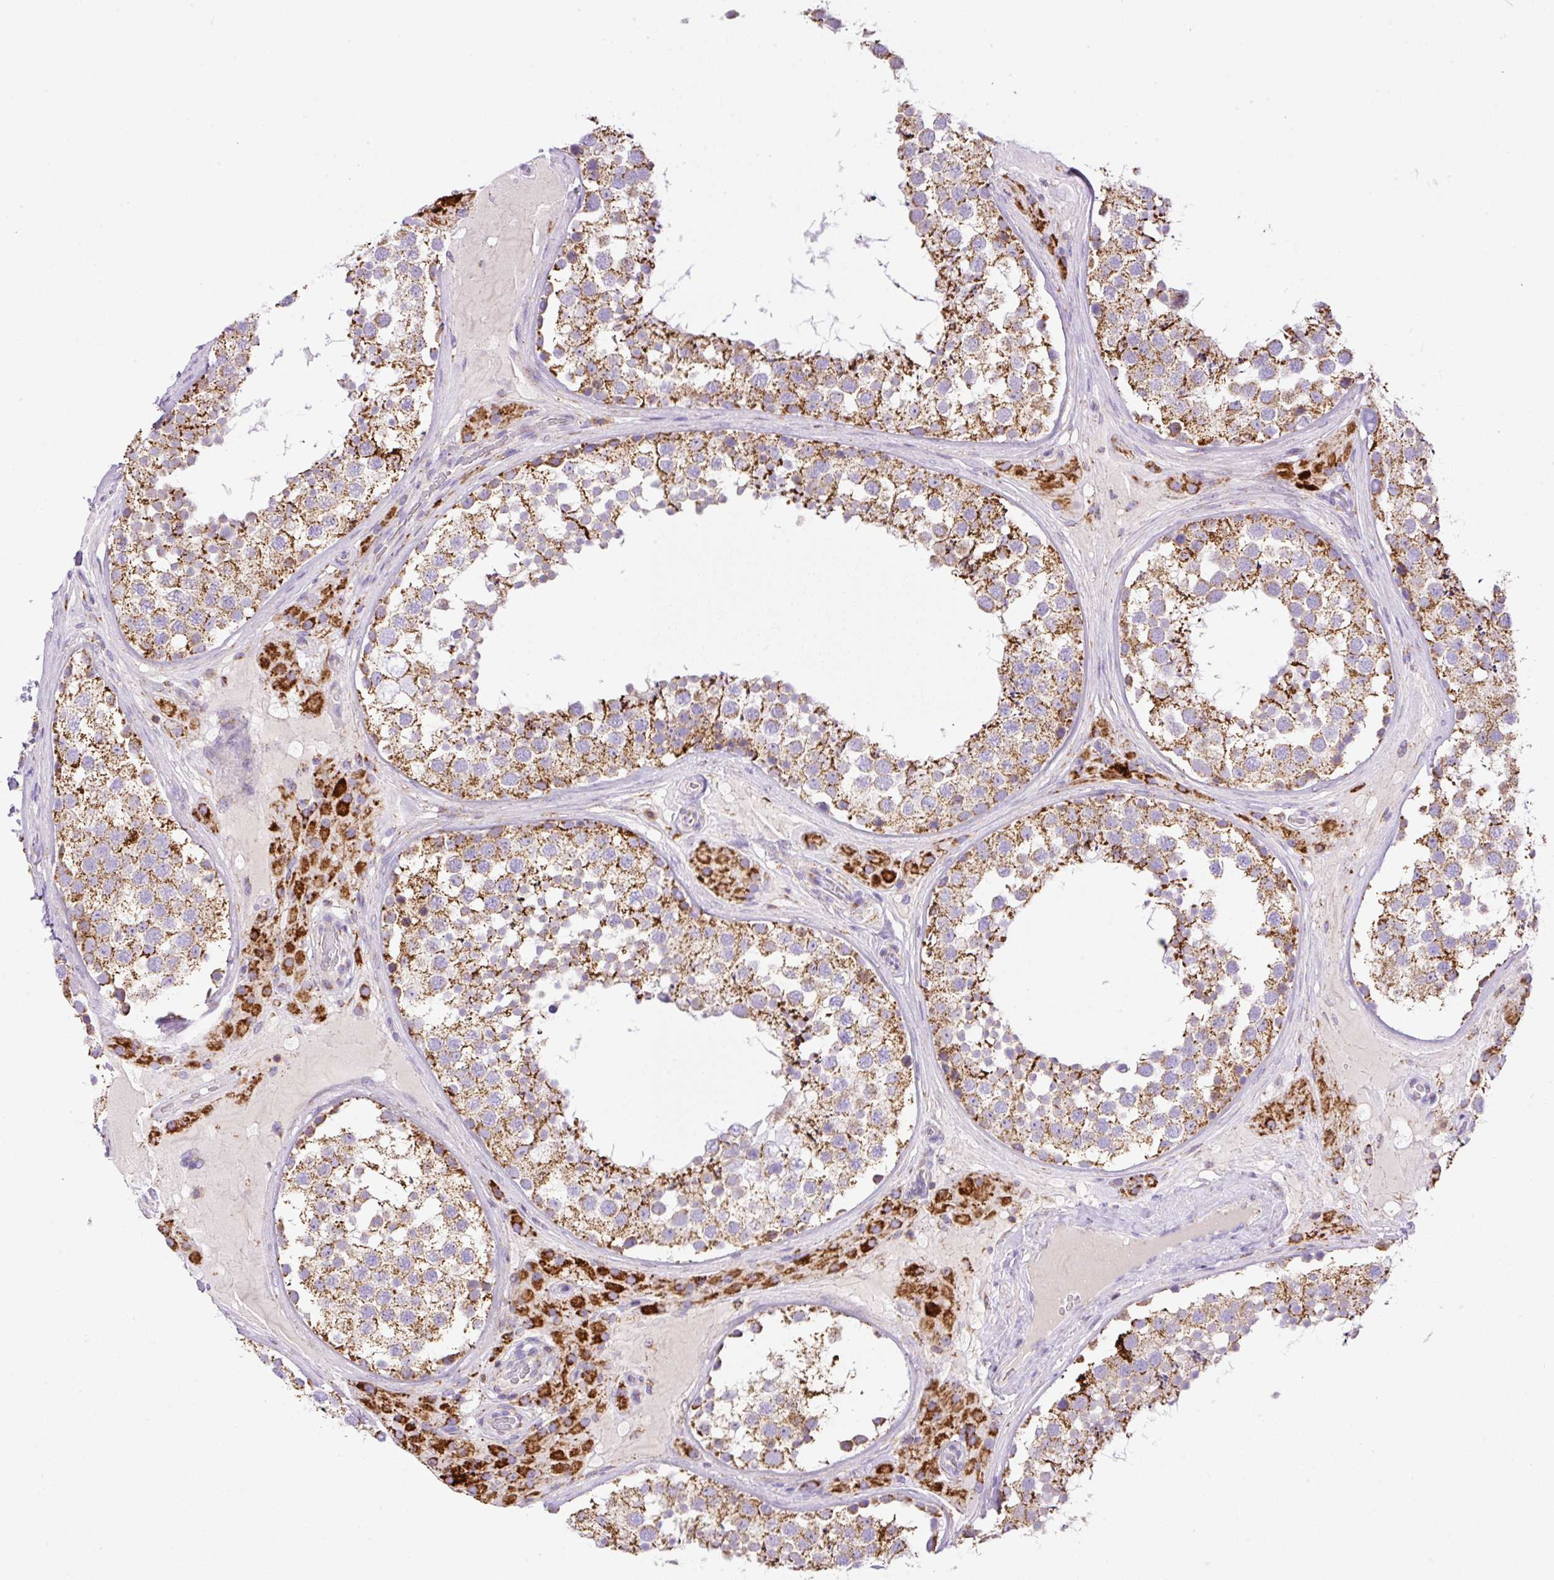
{"staining": {"intensity": "strong", "quantity": ">75%", "location": "cytoplasmic/membranous"}, "tissue": "testis", "cell_type": "Cells in seminiferous ducts", "image_type": "normal", "snomed": [{"axis": "morphology", "description": "Normal tissue, NOS"}, {"axis": "topography", "description": "Testis"}], "caption": "IHC photomicrograph of normal testis: testis stained using immunohistochemistry (IHC) demonstrates high levels of strong protein expression localized specifically in the cytoplasmic/membranous of cells in seminiferous ducts, appearing as a cytoplasmic/membranous brown color.", "gene": "NF1", "patient": {"sex": "male", "age": 46}}